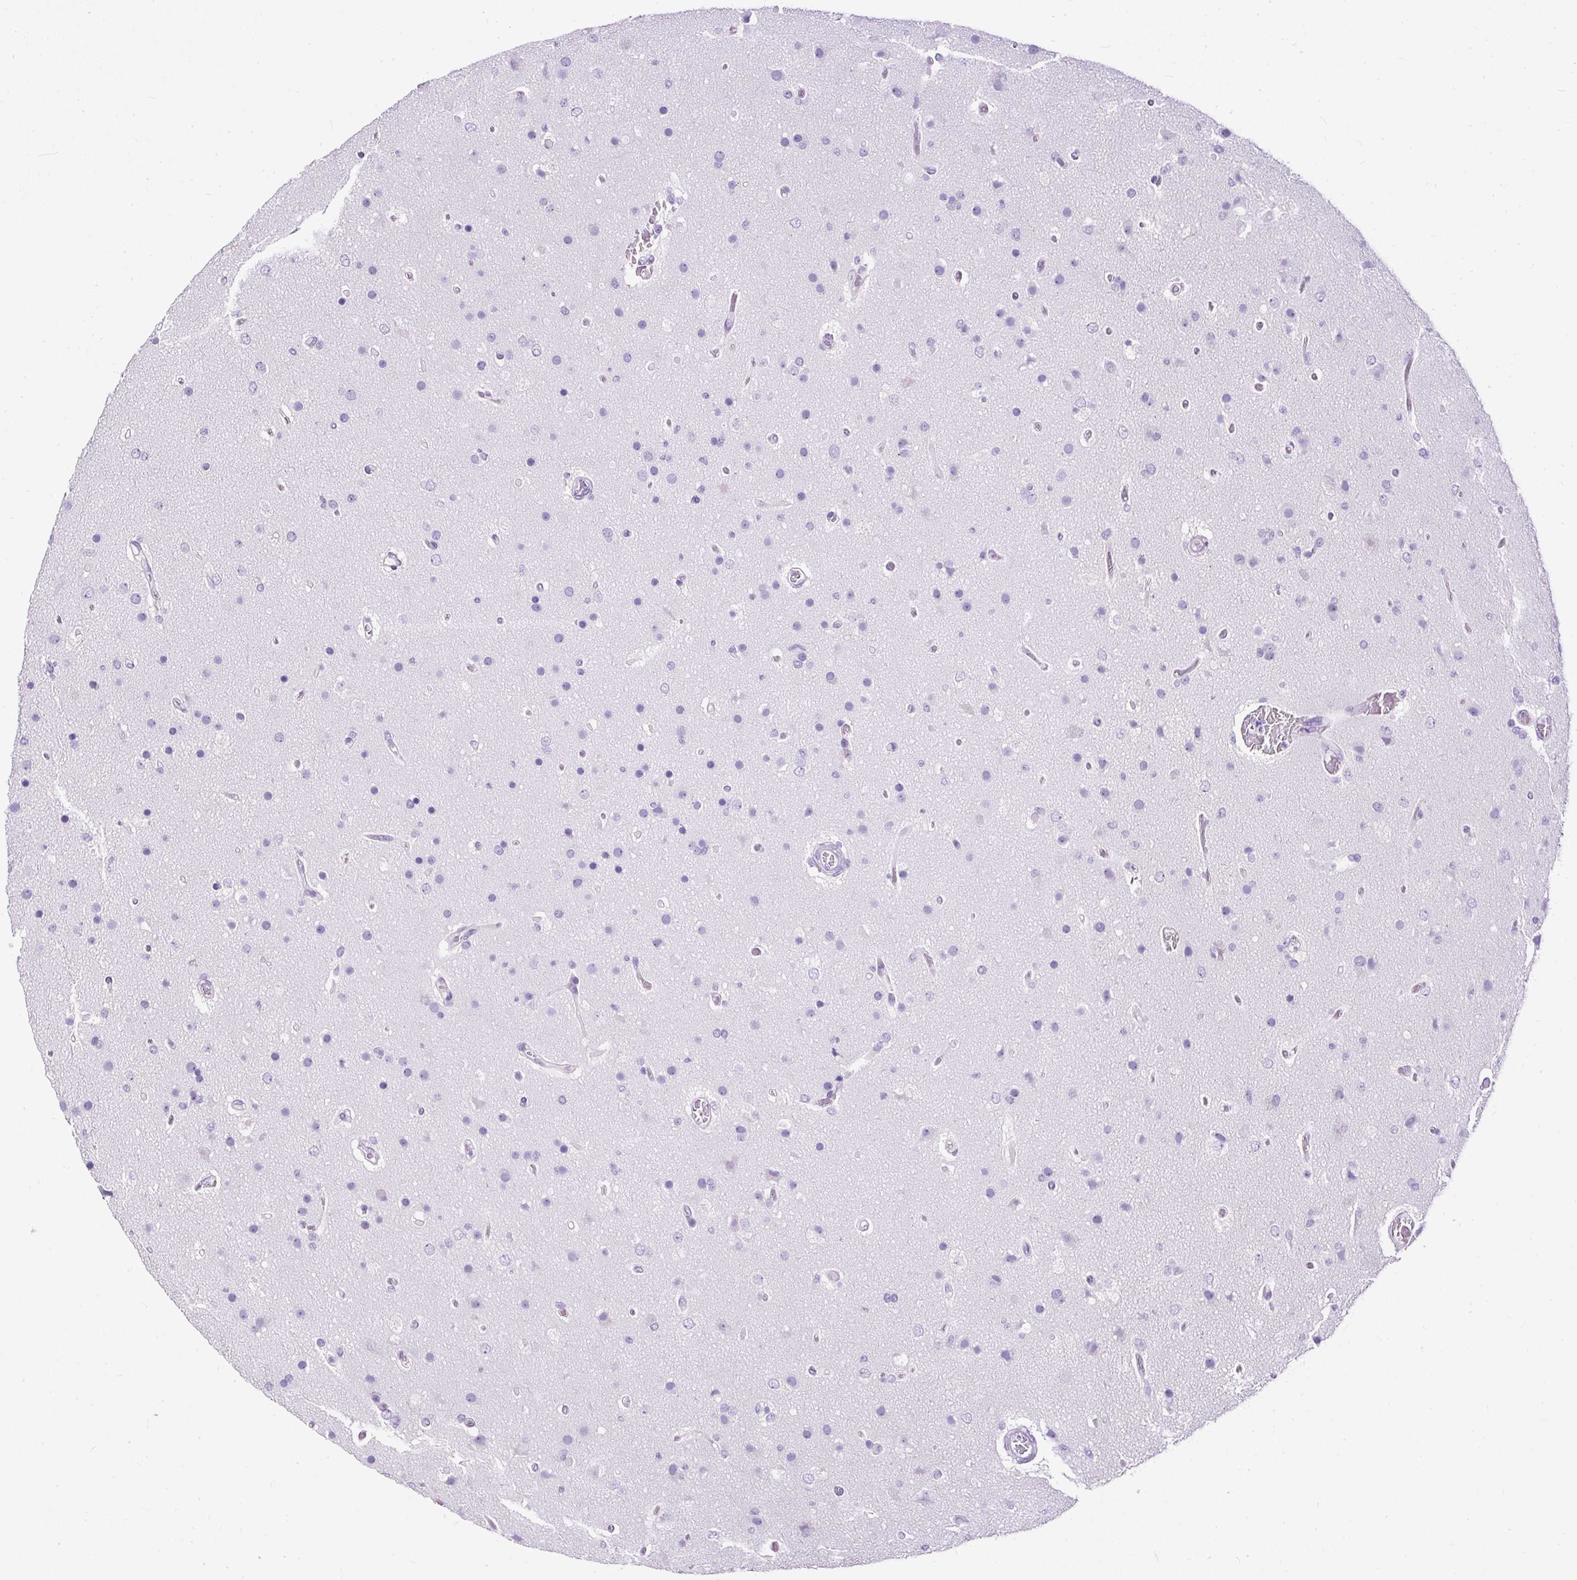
{"staining": {"intensity": "negative", "quantity": "none", "location": "none"}, "tissue": "glioma", "cell_type": "Tumor cells", "image_type": "cancer", "snomed": [{"axis": "morphology", "description": "Glioma, malignant, High grade"}, {"axis": "topography", "description": "Brain"}], "caption": "The photomicrograph displays no significant expression in tumor cells of malignant glioma (high-grade). (IHC, brightfield microscopy, high magnification).", "gene": "STOX2", "patient": {"sex": "female", "age": 74}}